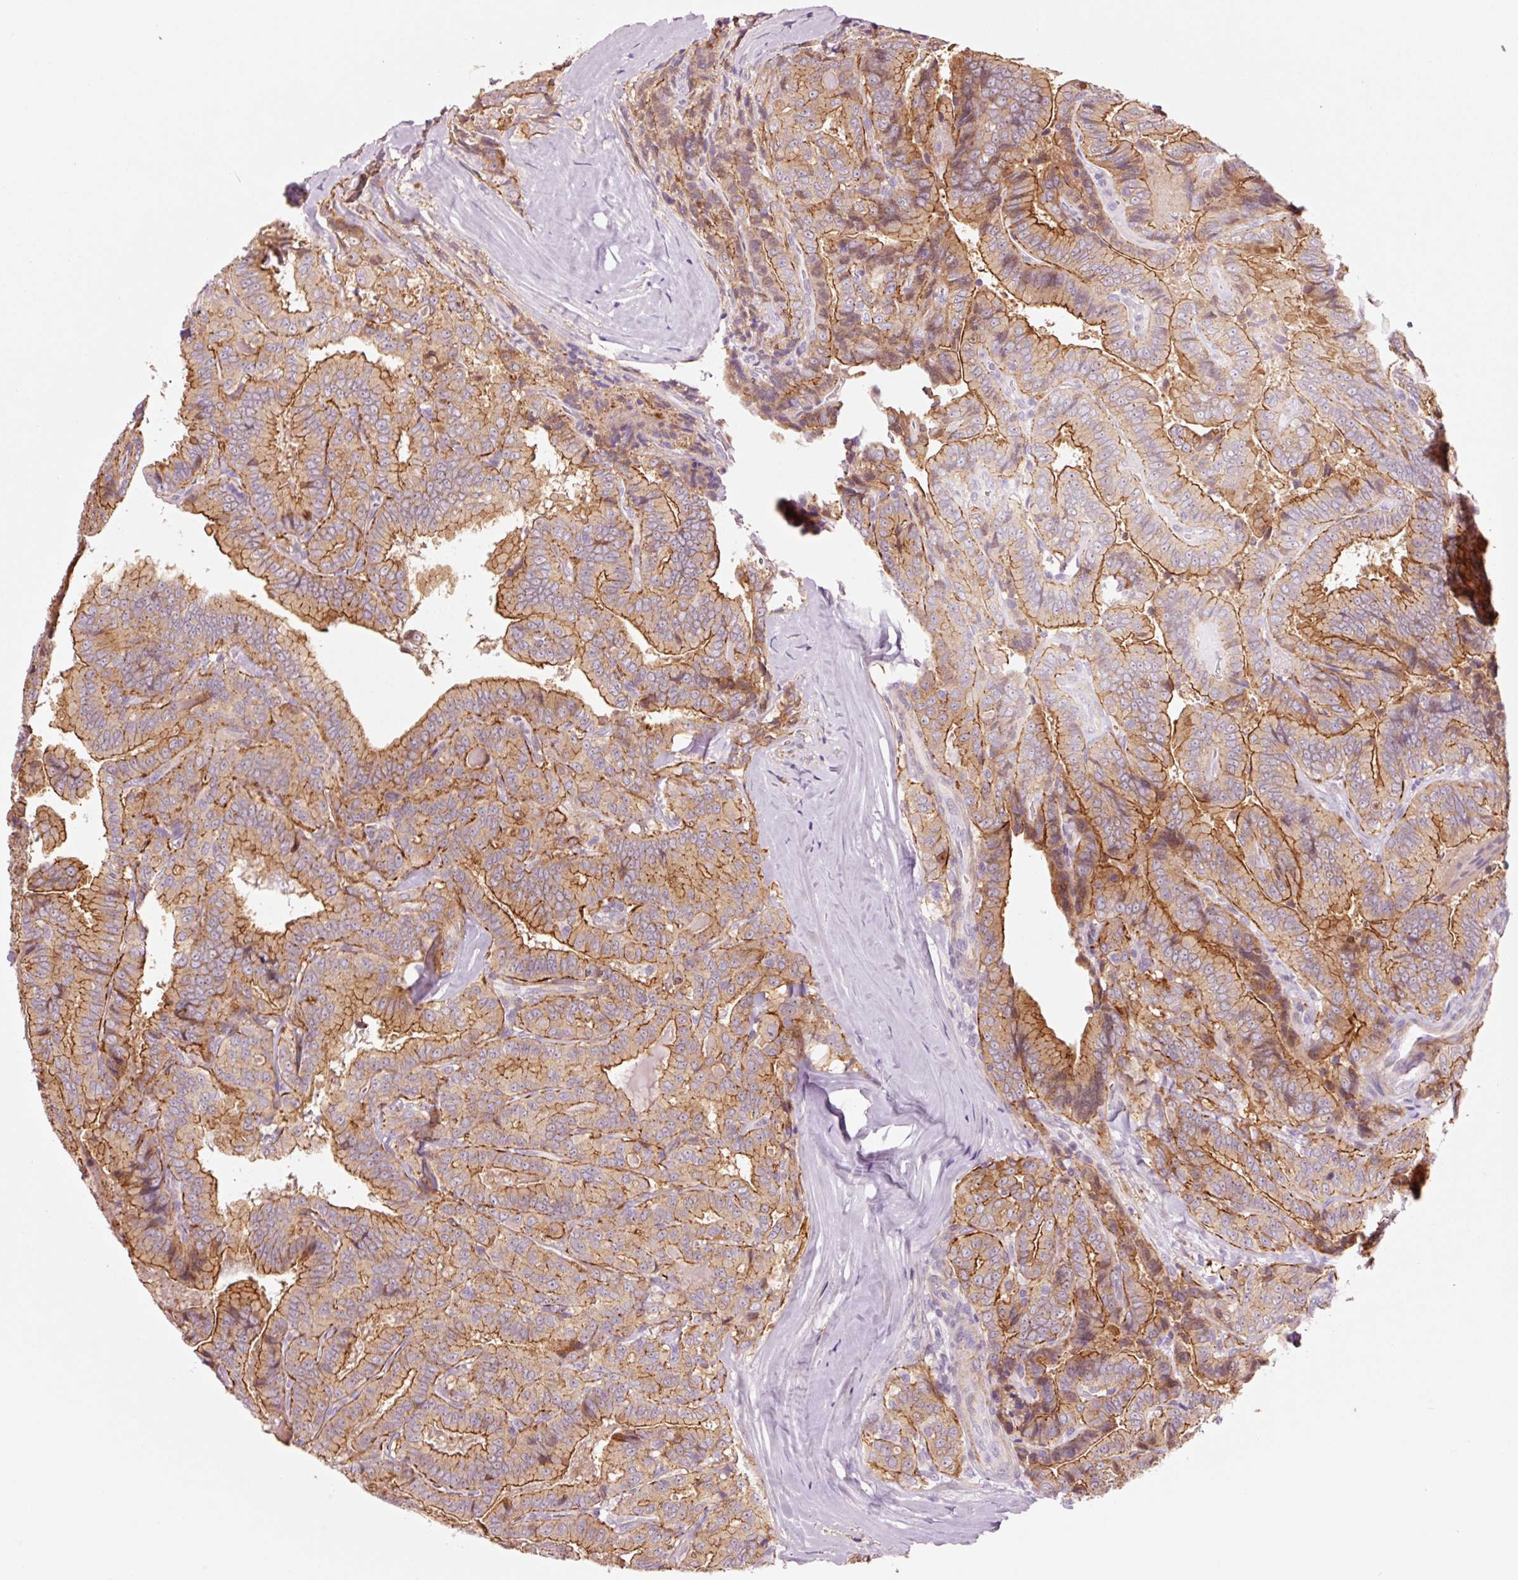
{"staining": {"intensity": "strong", "quantity": ">75%", "location": "cytoplasmic/membranous"}, "tissue": "thyroid cancer", "cell_type": "Tumor cells", "image_type": "cancer", "snomed": [{"axis": "morphology", "description": "Papillary adenocarcinoma, NOS"}, {"axis": "topography", "description": "Thyroid gland"}], "caption": "Immunohistochemistry (DAB) staining of human thyroid papillary adenocarcinoma reveals strong cytoplasmic/membranous protein staining in about >75% of tumor cells. The staining was performed using DAB (3,3'-diaminobenzidine) to visualize the protein expression in brown, while the nuclei were stained in blue with hematoxylin (Magnification: 20x).", "gene": "DAPP1", "patient": {"sex": "male", "age": 61}}